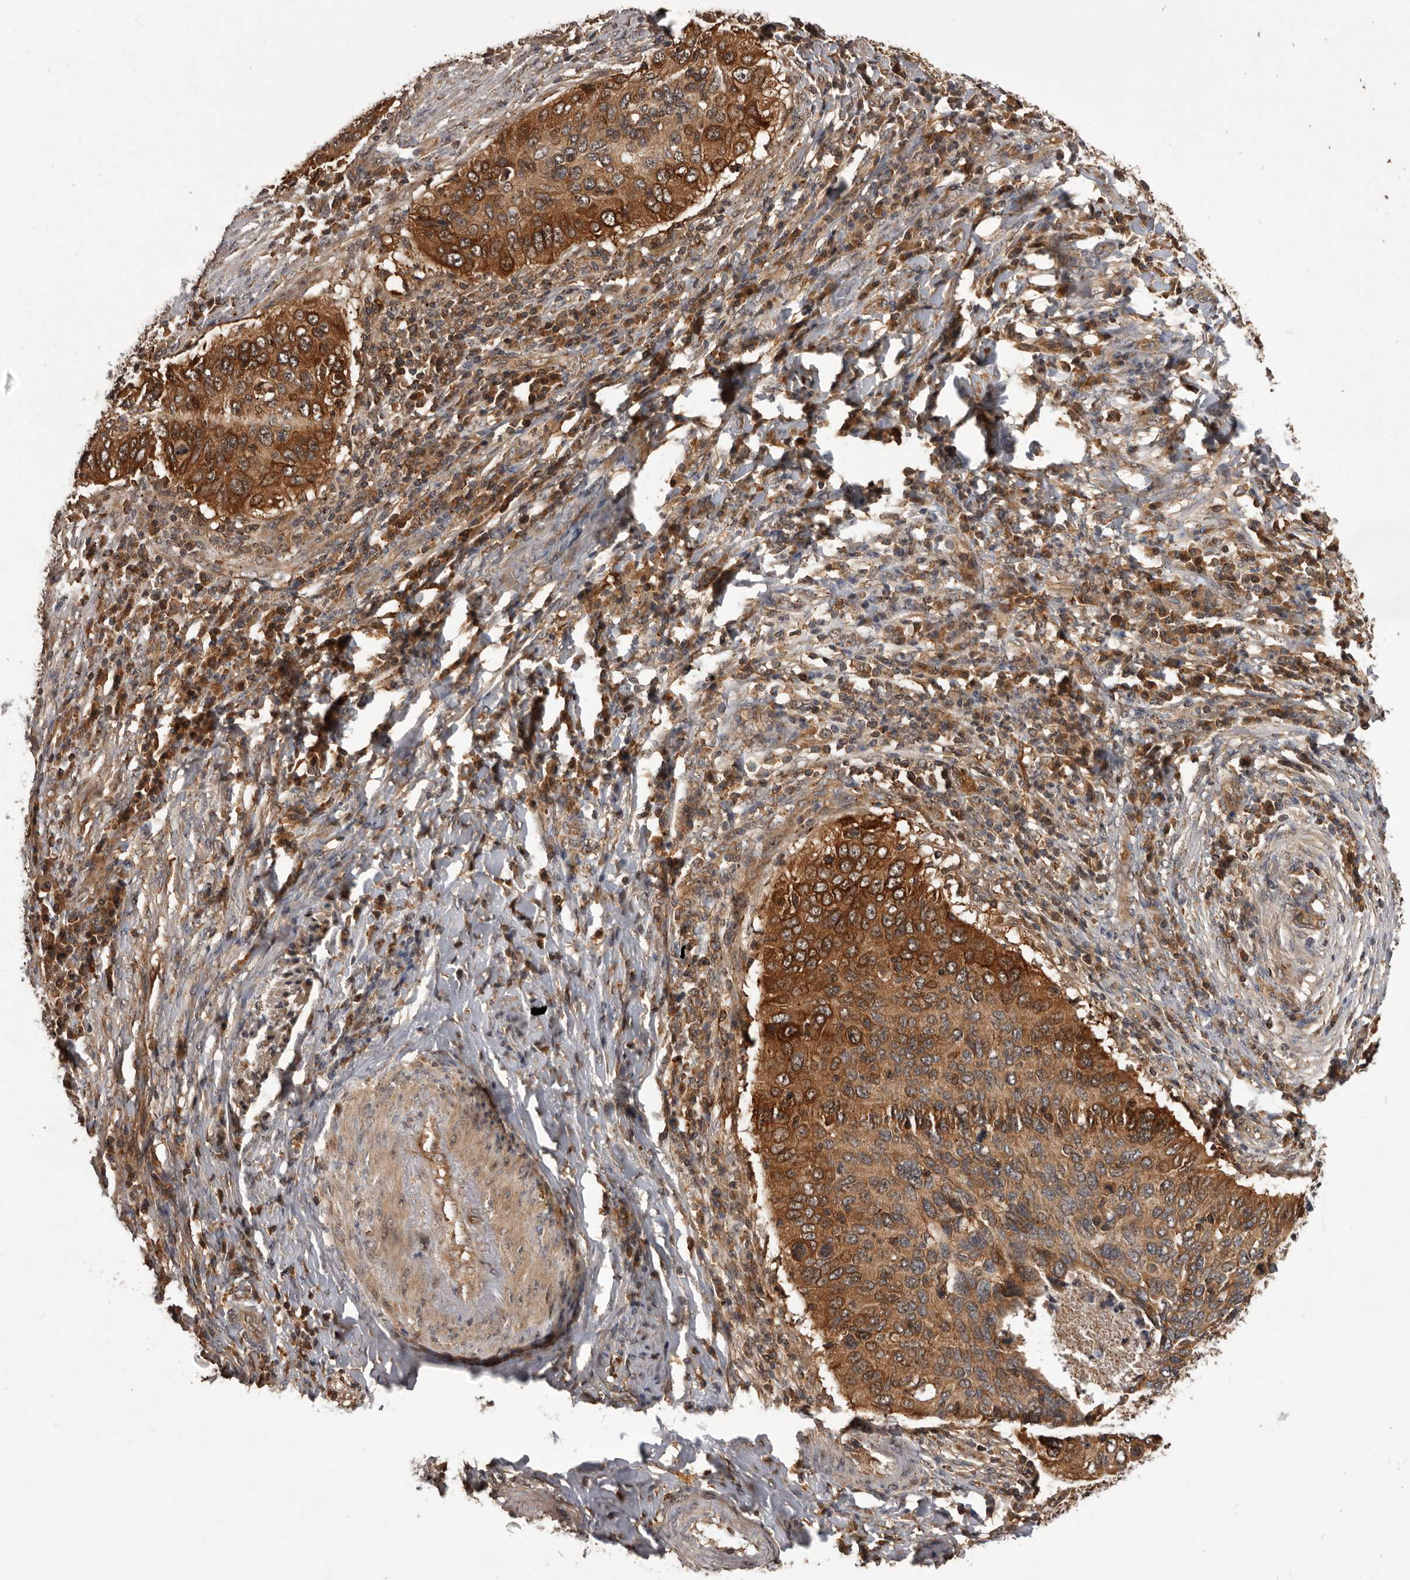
{"staining": {"intensity": "strong", "quantity": ">75%", "location": "cytoplasmic/membranous"}, "tissue": "cervical cancer", "cell_type": "Tumor cells", "image_type": "cancer", "snomed": [{"axis": "morphology", "description": "Squamous cell carcinoma, NOS"}, {"axis": "topography", "description": "Cervix"}], "caption": "Immunohistochemical staining of cervical cancer exhibits high levels of strong cytoplasmic/membranous protein expression in approximately >75% of tumor cells. (IHC, brightfield microscopy, high magnification).", "gene": "SLC22A3", "patient": {"sex": "female", "age": 38}}